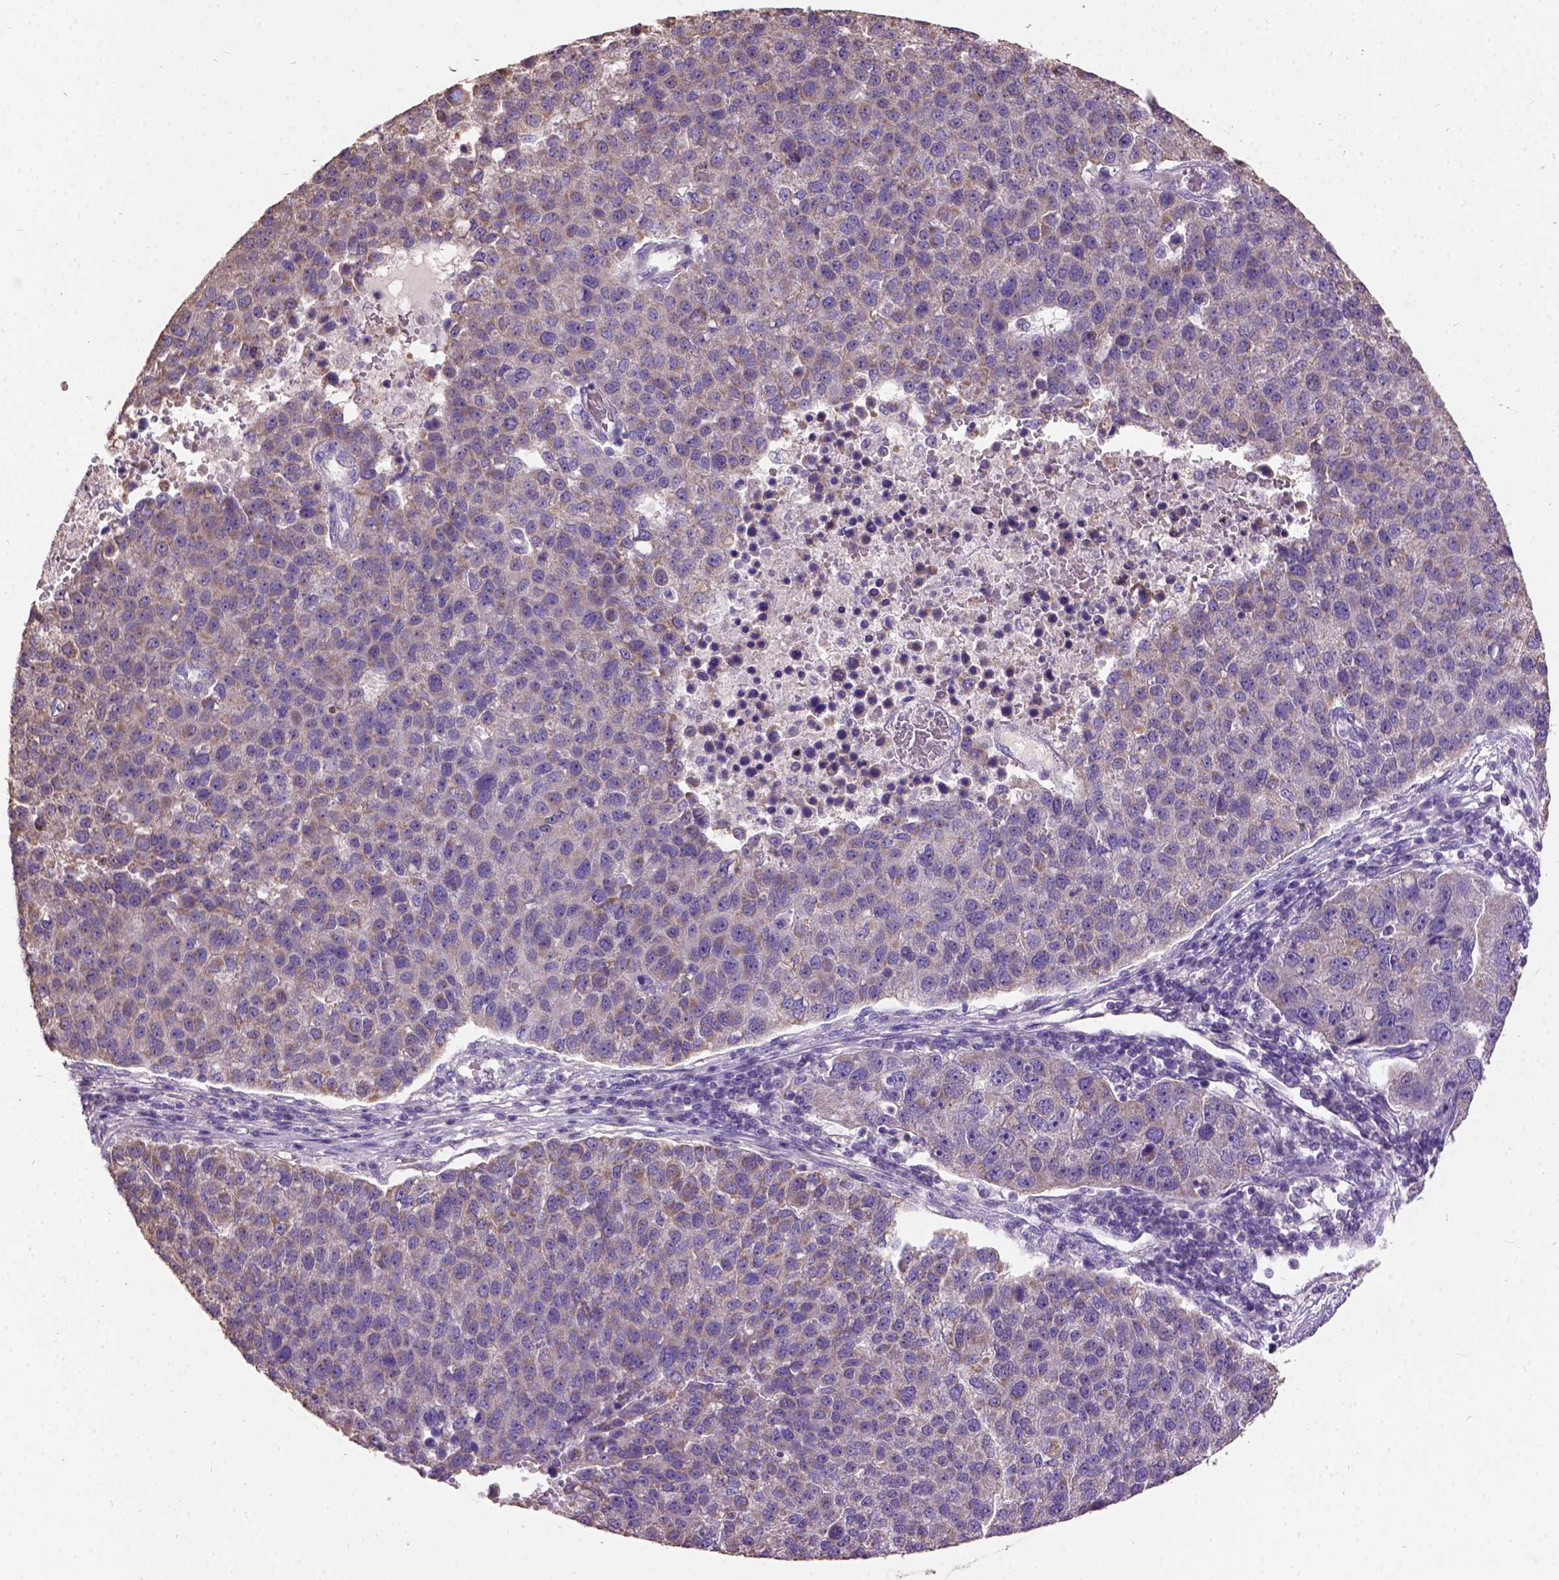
{"staining": {"intensity": "moderate", "quantity": ">75%", "location": "cytoplasmic/membranous"}, "tissue": "pancreatic cancer", "cell_type": "Tumor cells", "image_type": "cancer", "snomed": [{"axis": "morphology", "description": "Adenocarcinoma, NOS"}, {"axis": "topography", "description": "Pancreas"}], "caption": "The photomicrograph shows a brown stain indicating the presence of a protein in the cytoplasmic/membranous of tumor cells in adenocarcinoma (pancreatic).", "gene": "DQX1", "patient": {"sex": "female", "age": 61}}